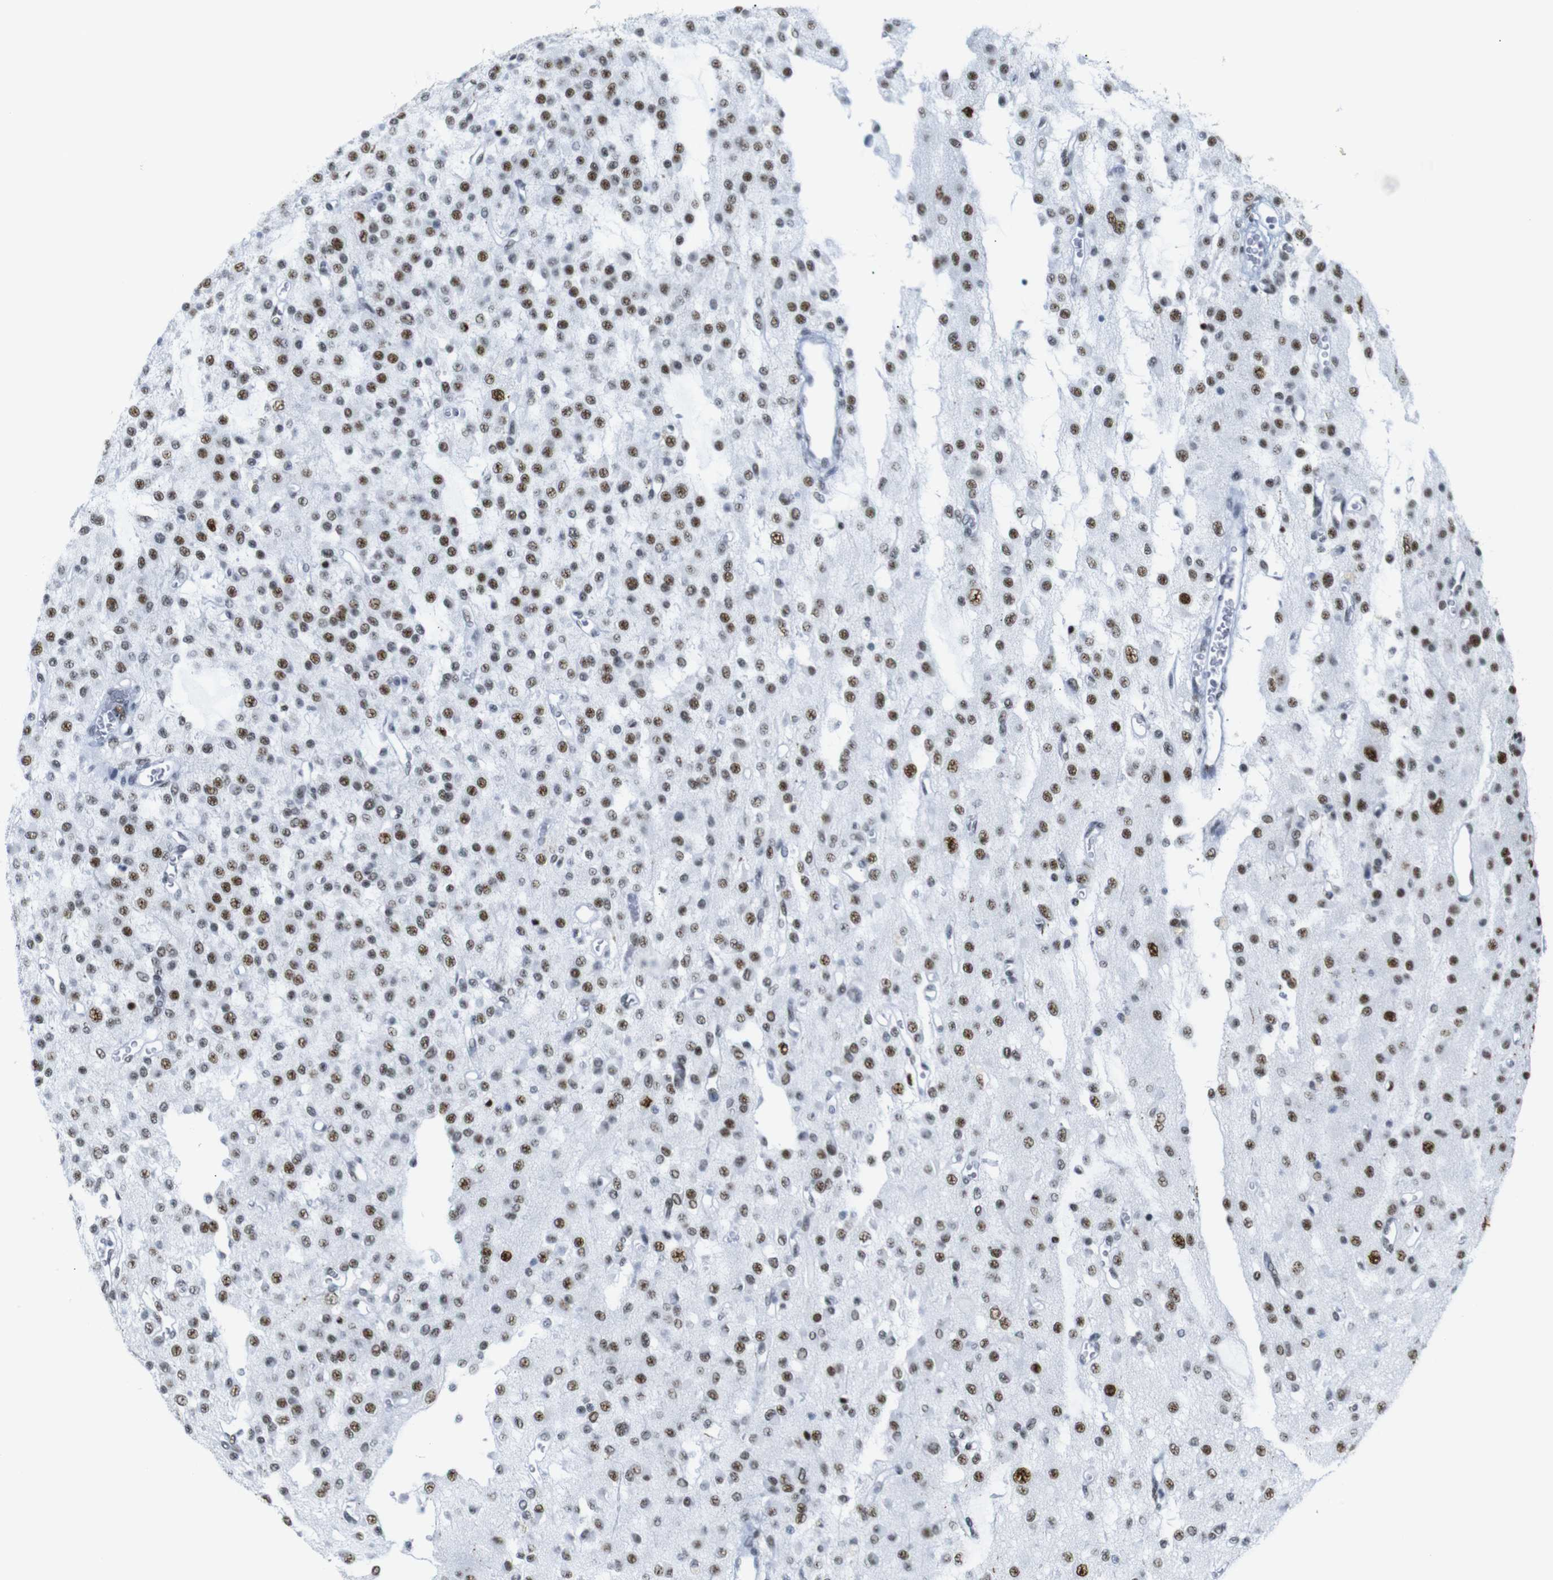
{"staining": {"intensity": "strong", "quantity": ">75%", "location": "nuclear"}, "tissue": "glioma", "cell_type": "Tumor cells", "image_type": "cancer", "snomed": [{"axis": "morphology", "description": "Glioma, malignant, Low grade"}, {"axis": "topography", "description": "Brain"}], "caption": "A high-resolution image shows IHC staining of glioma, which demonstrates strong nuclear expression in about >75% of tumor cells.", "gene": "TRA2B", "patient": {"sex": "male", "age": 38}}